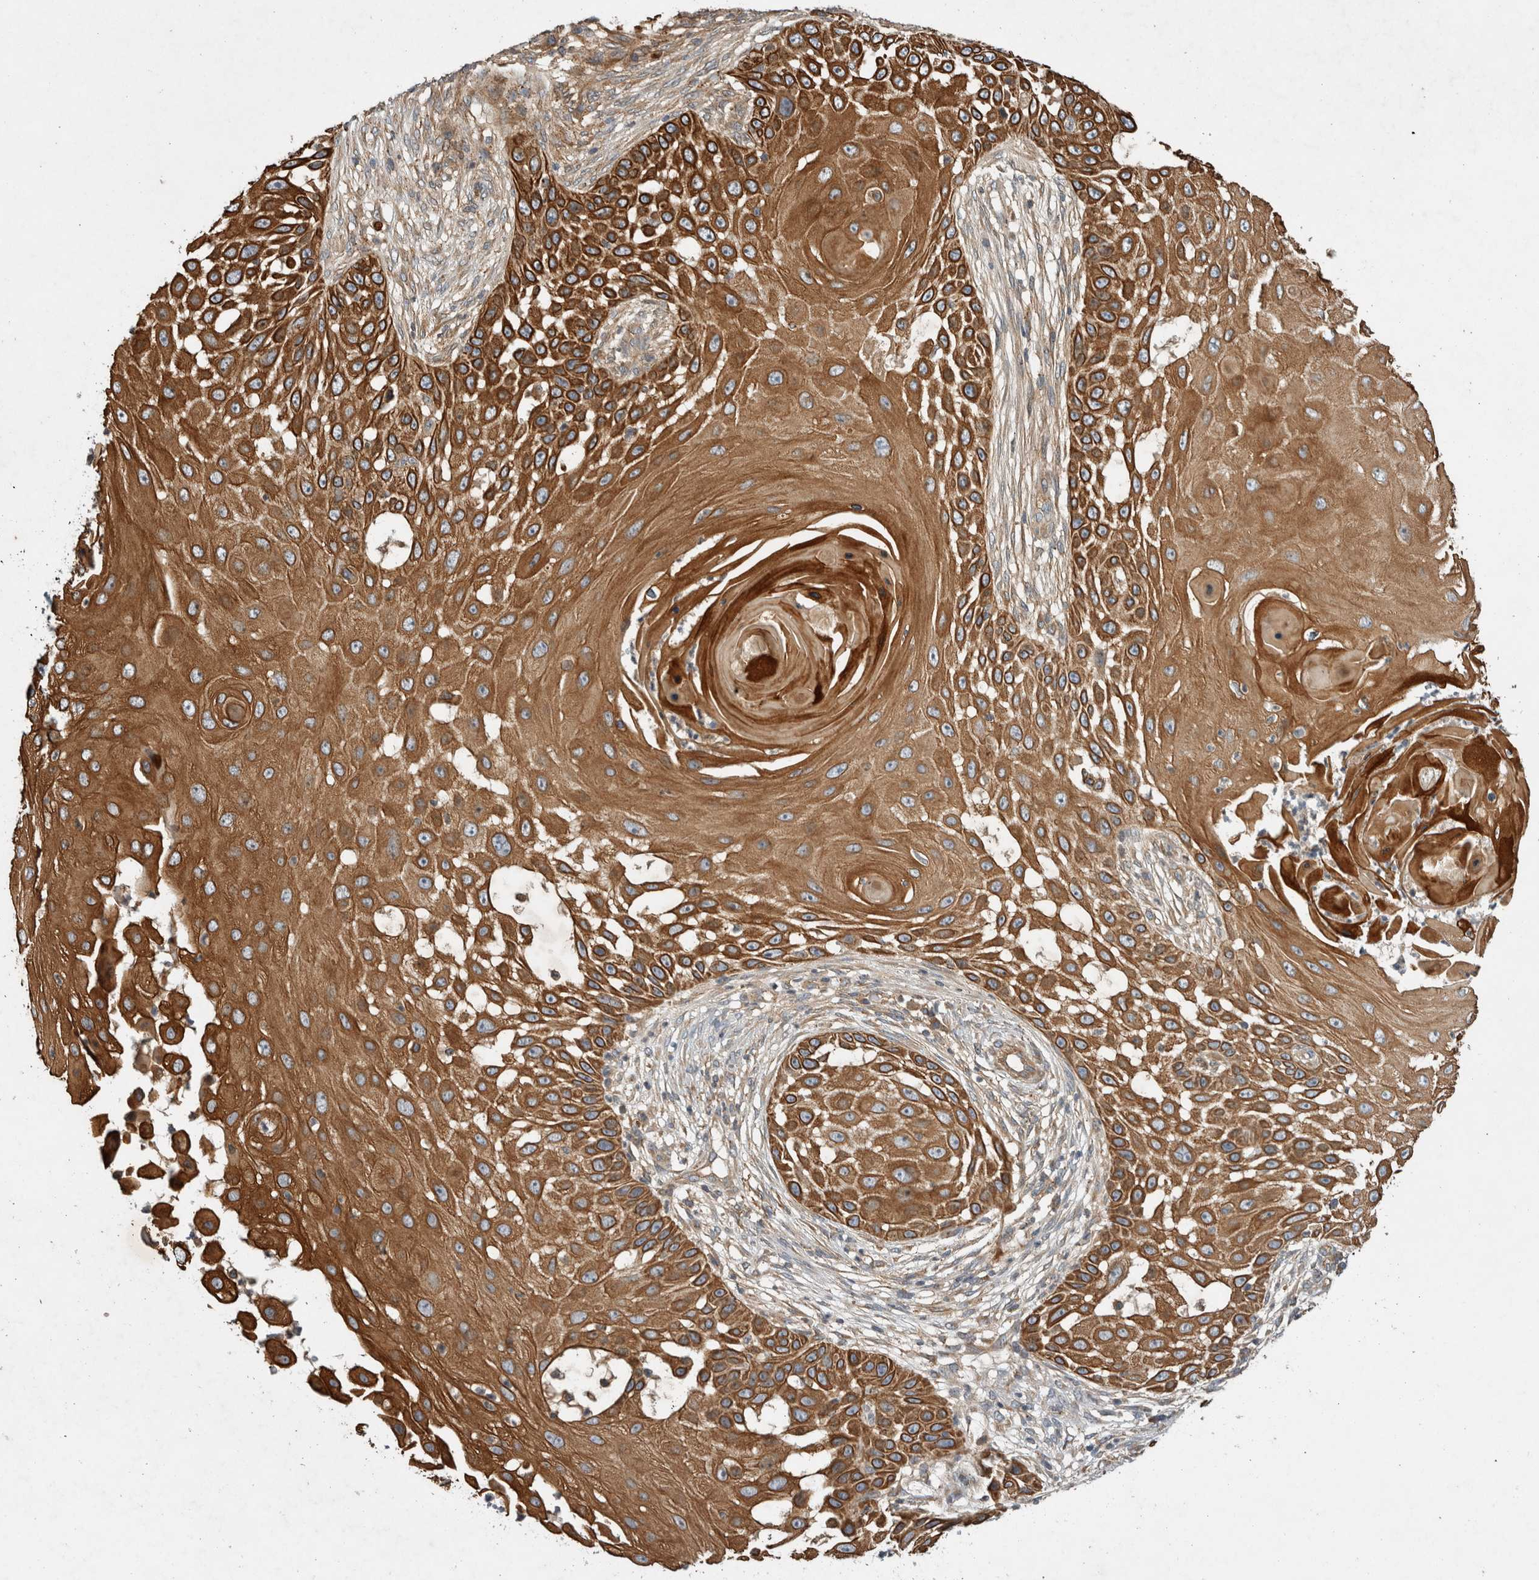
{"staining": {"intensity": "strong", "quantity": ">75%", "location": "cytoplasmic/membranous"}, "tissue": "skin cancer", "cell_type": "Tumor cells", "image_type": "cancer", "snomed": [{"axis": "morphology", "description": "Squamous cell carcinoma, NOS"}, {"axis": "topography", "description": "Skin"}], "caption": "Immunohistochemical staining of skin cancer reveals strong cytoplasmic/membranous protein positivity in about >75% of tumor cells.", "gene": "ARMC9", "patient": {"sex": "female", "age": 44}}